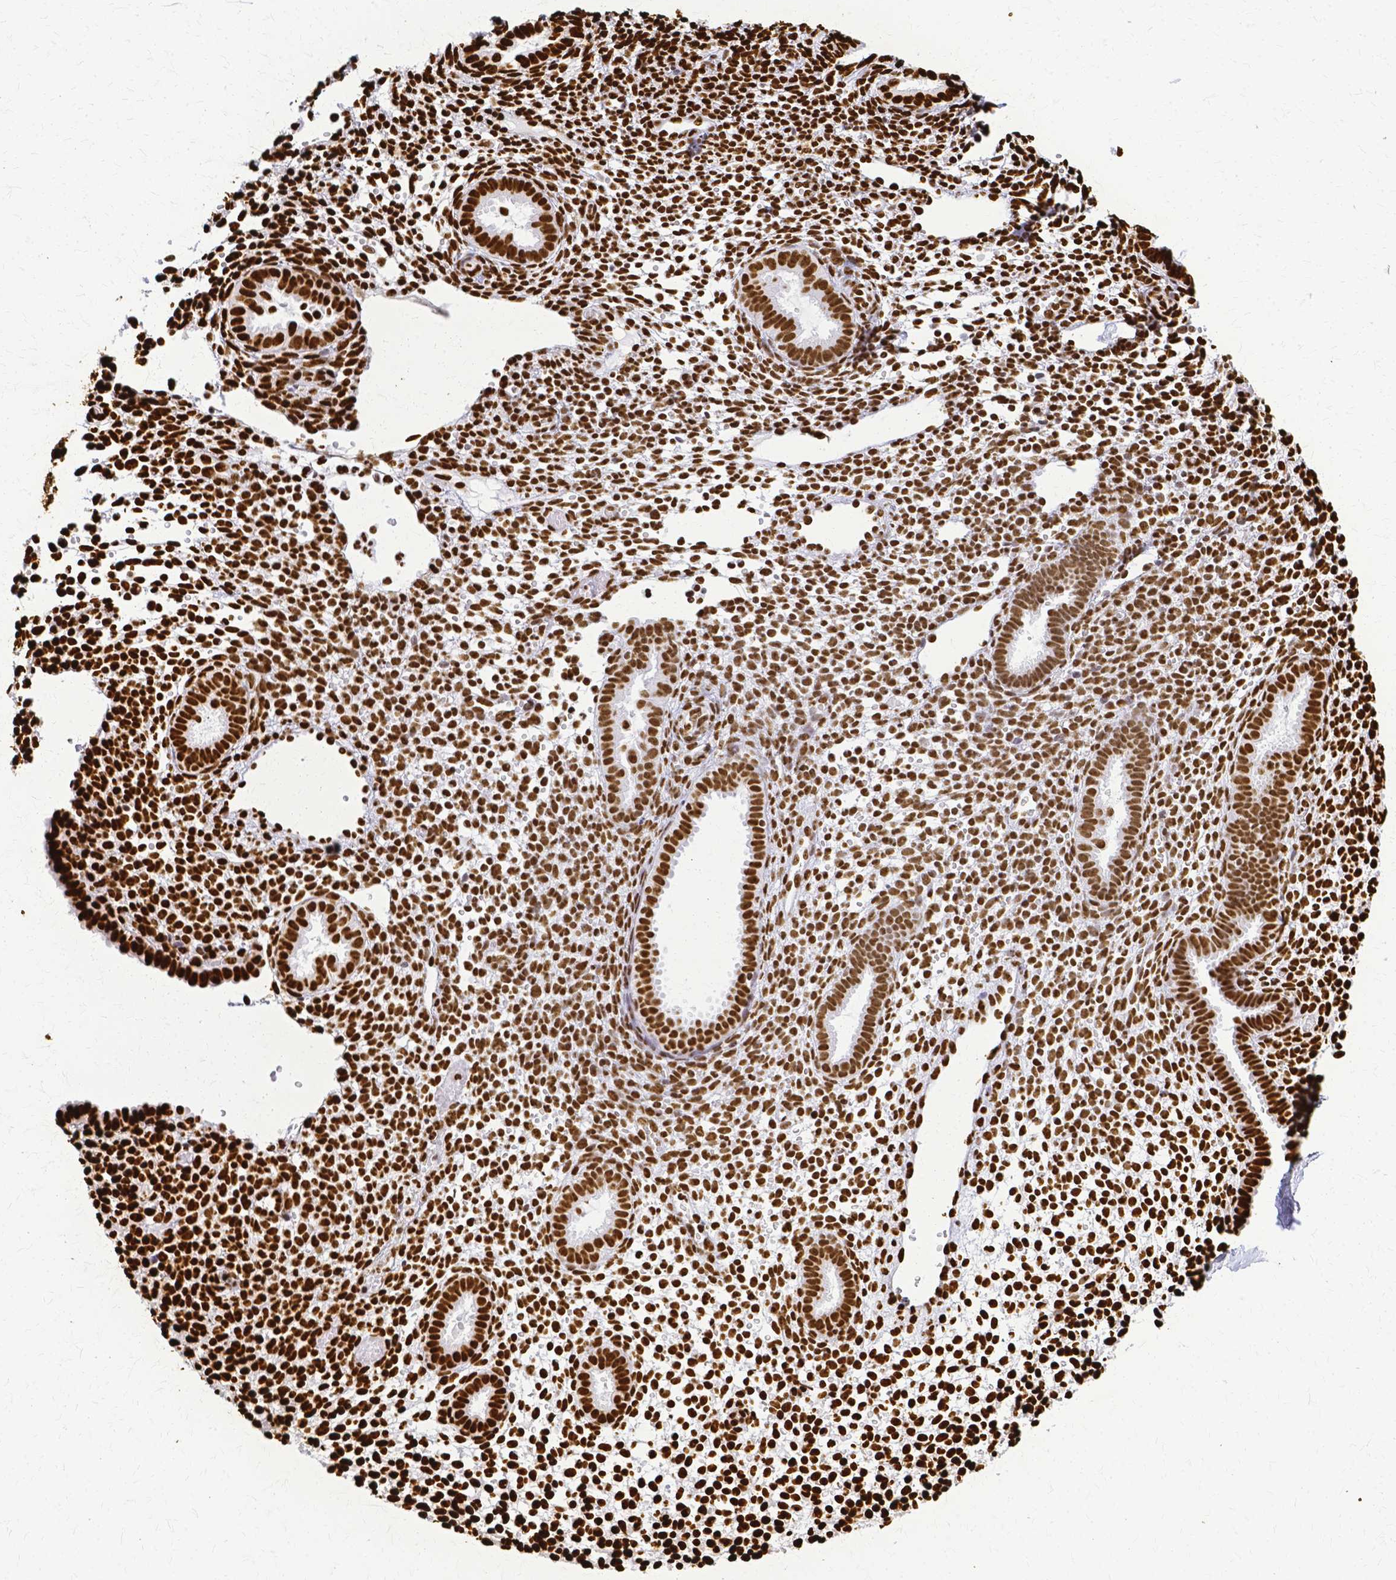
{"staining": {"intensity": "strong", "quantity": ">75%", "location": "nuclear"}, "tissue": "endometrium", "cell_type": "Cells in endometrial stroma", "image_type": "normal", "snomed": [{"axis": "morphology", "description": "Normal tissue, NOS"}, {"axis": "topography", "description": "Endometrium"}], "caption": "Brown immunohistochemical staining in unremarkable human endometrium demonstrates strong nuclear positivity in about >75% of cells in endometrial stroma. (Stains: DAB in brown, nuclei in blue, Microscopy: brightfield microscopy at high magnification).", "gene": "SFPQ", "patient": {"sex": "female", "age": 36}}